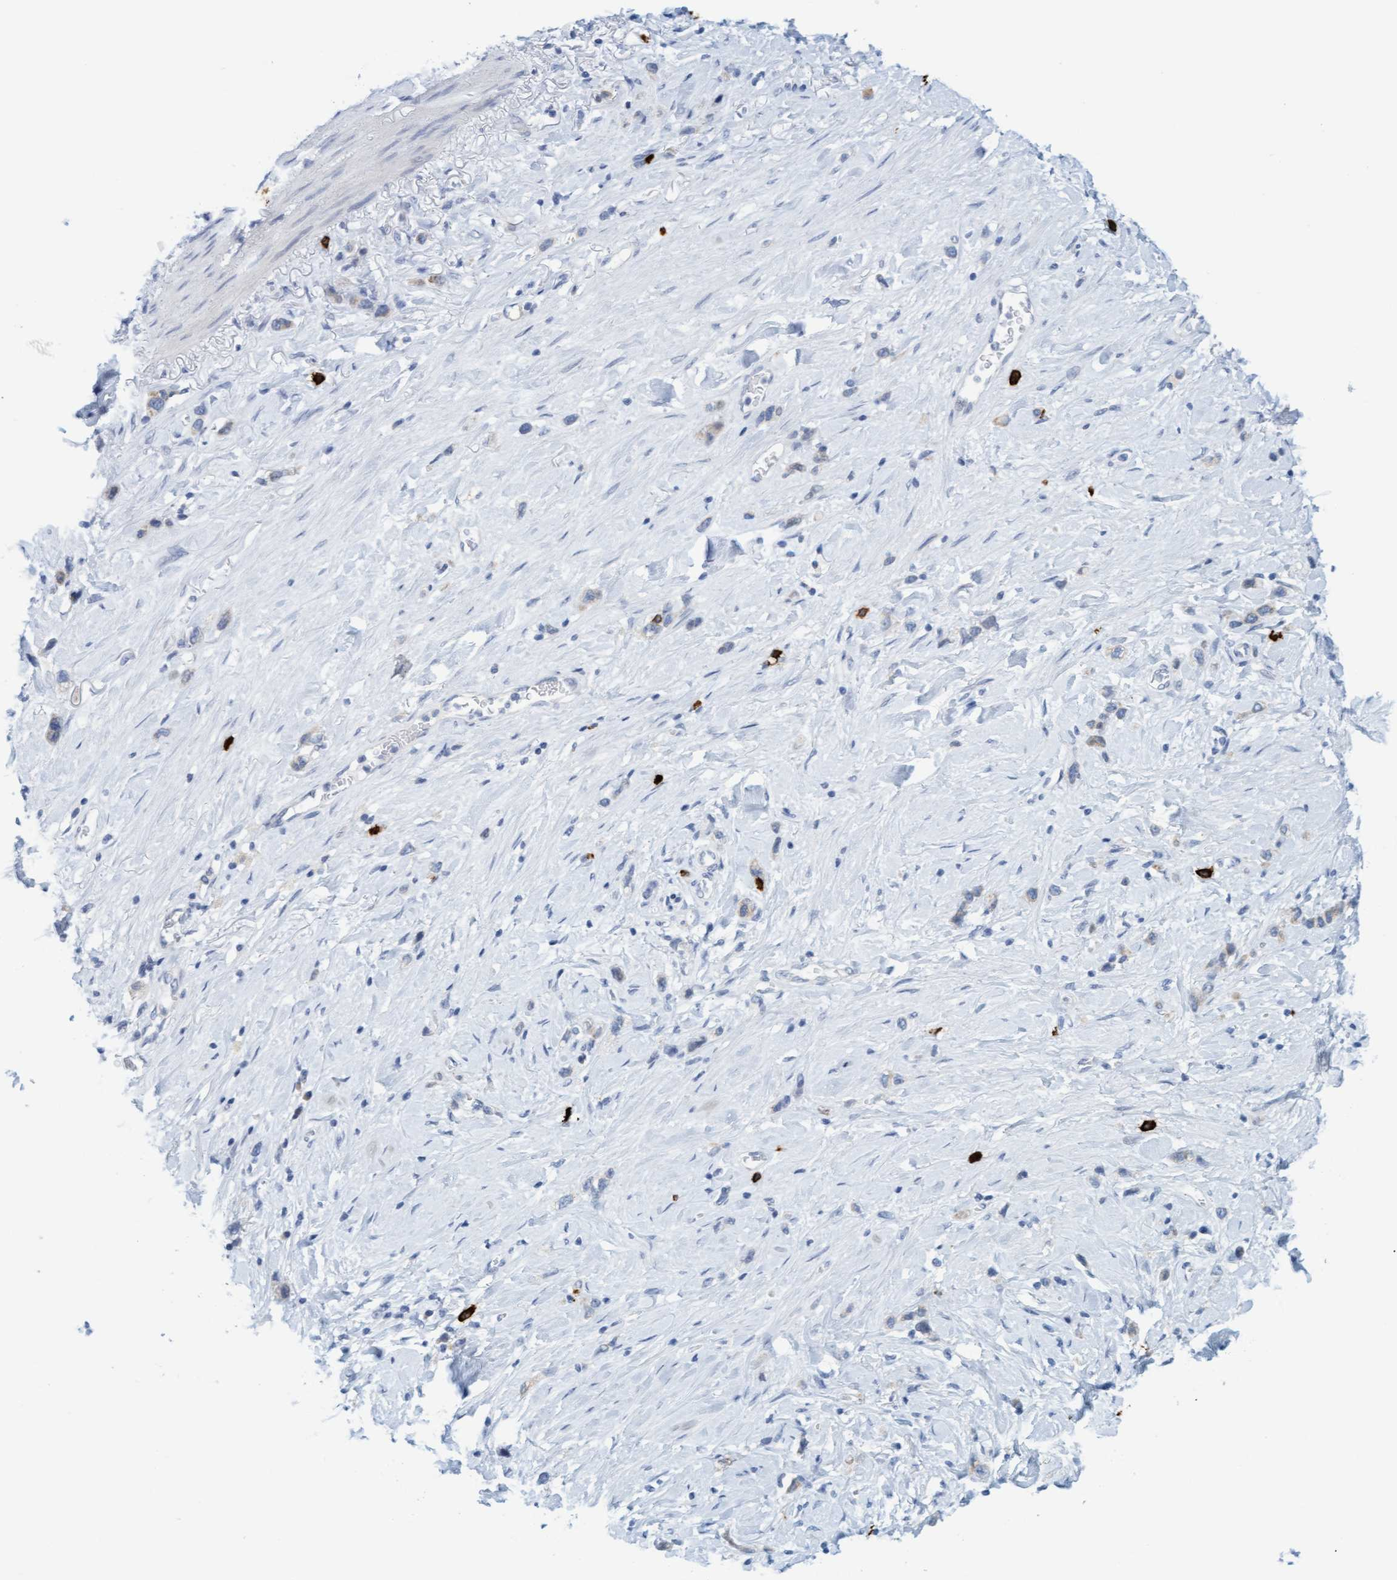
{"staining": {"intensity": "weak", "quantity": "<25%", "location": "cytoplasmic/membranous"}, "tissue": "stomach cancer", "cell_type": "Tumor cells", "image_type": "cancer", "snomed": [{"axis": "morphology", "description": "Normal tissue, NOS"}, {"axis": "morphology", "description": "Adenocarcinoma, NOS"}, {"axis": "morphology", "description": "Adenocarcinoma, High grade"}, {"axis": "topography", "description": "Stomach, upper"}, {"axis": "topography", "description": "Stomach"}], "caption": "This is an immunohistochemistry (IHC) histopathology image of stomach cancer (adenocarcinoma (high-grade)). There is no expression in tumor cells.", "gene": "CPA3", "patient": {"sex": "female", "age": 65}}